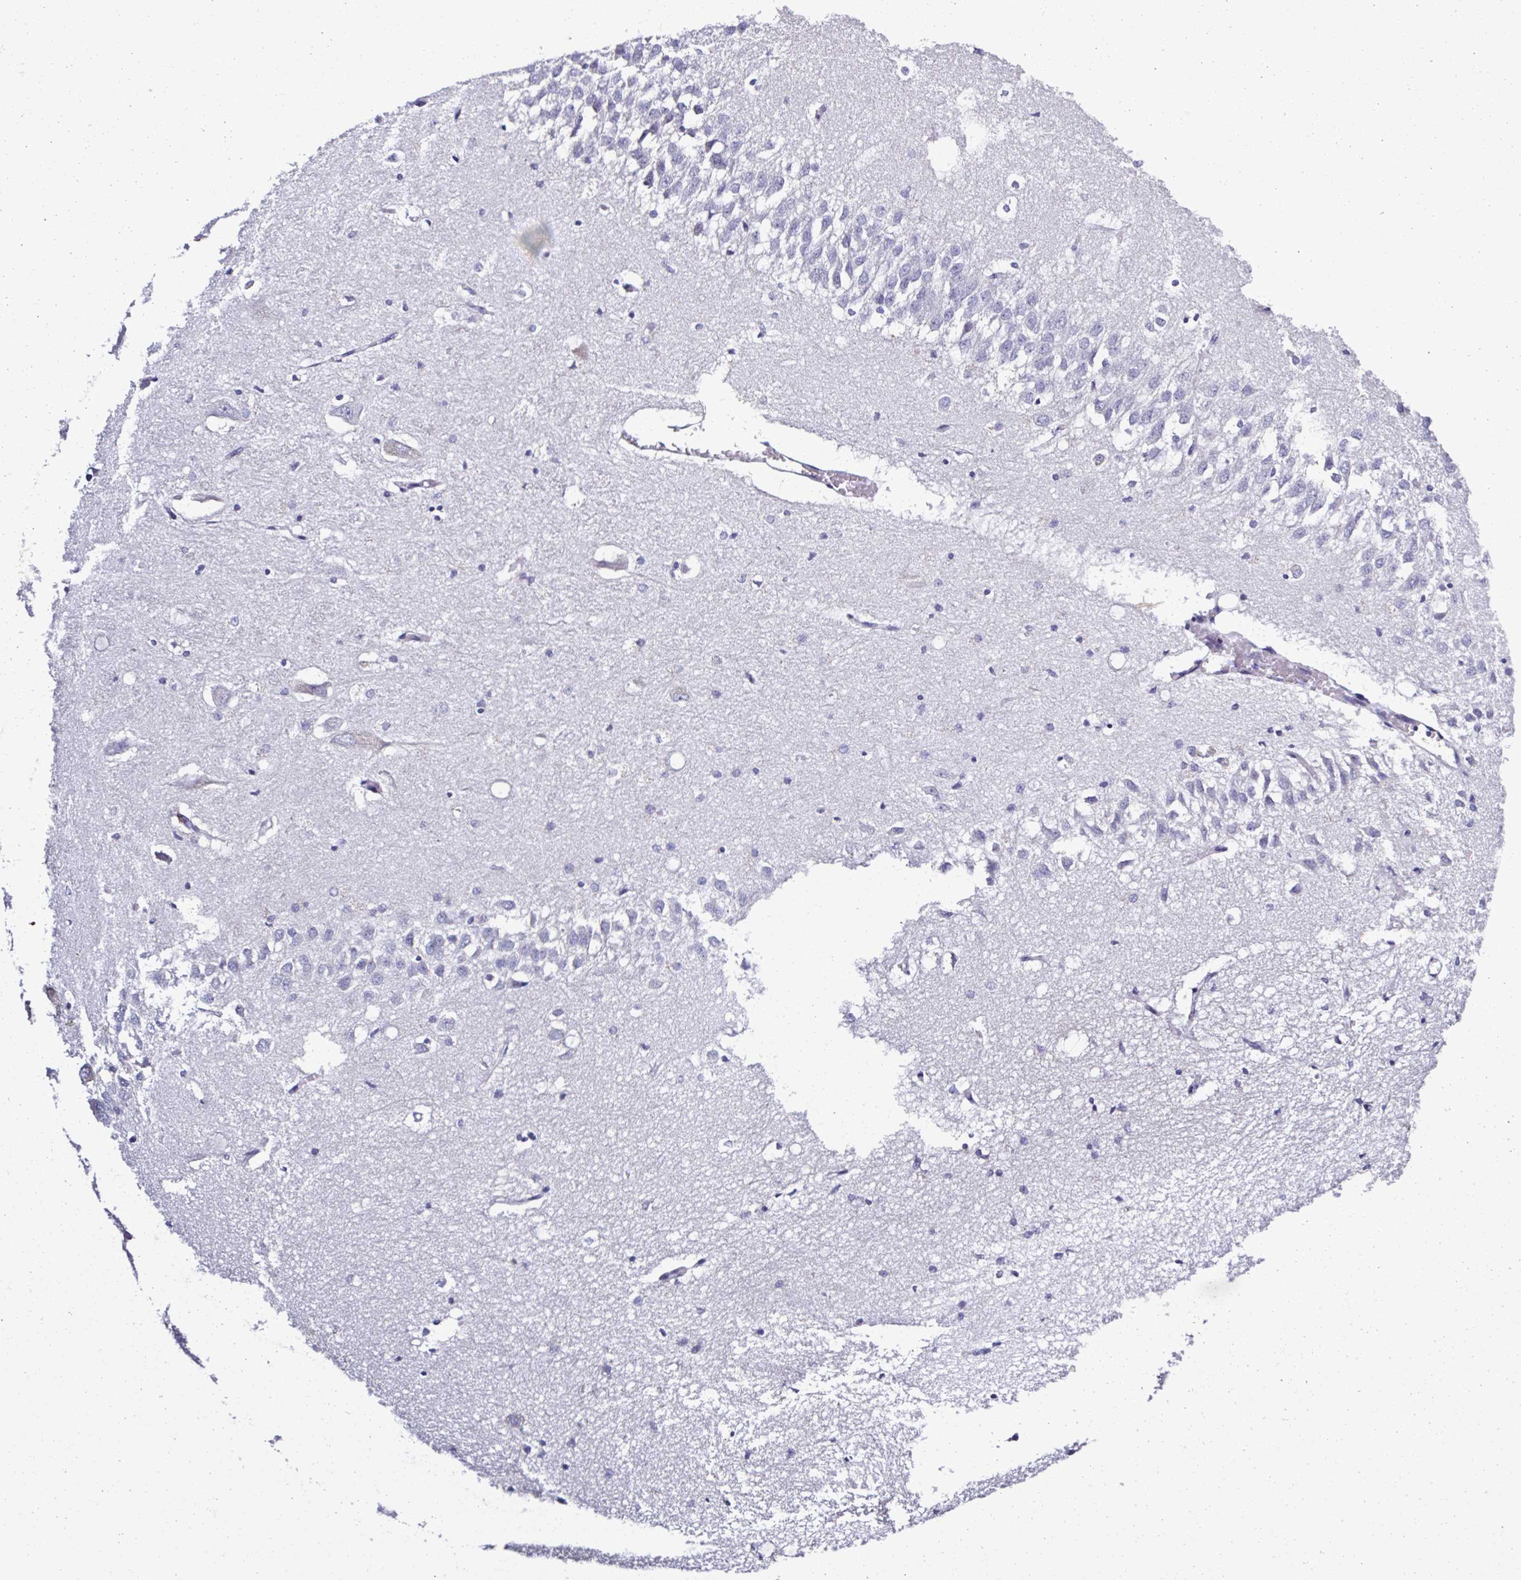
{"staining": {"intensity": "negative", "quantity": "none", "location": "none"}, "tissue": "hippocampus", "cell_type": "Glial cells", "image_type": "normal", "snomed": [{"axis": "morphology", "description": "Normal tissue, NOS"}, {"axis": "topography", "description": "Hippocampus"}], "caption": "Immunohistochemistry (IHC) micrograph of normal hippocampus: hippocampus stained with DAB exhibits no significant protein staining in glial cells. The staining is performed using DAB brown chromogen with nuclei counter-stained in using hematoxylin.", "gene": "PLA2G4E", "patient": {"sex": "male", "age": 58}}